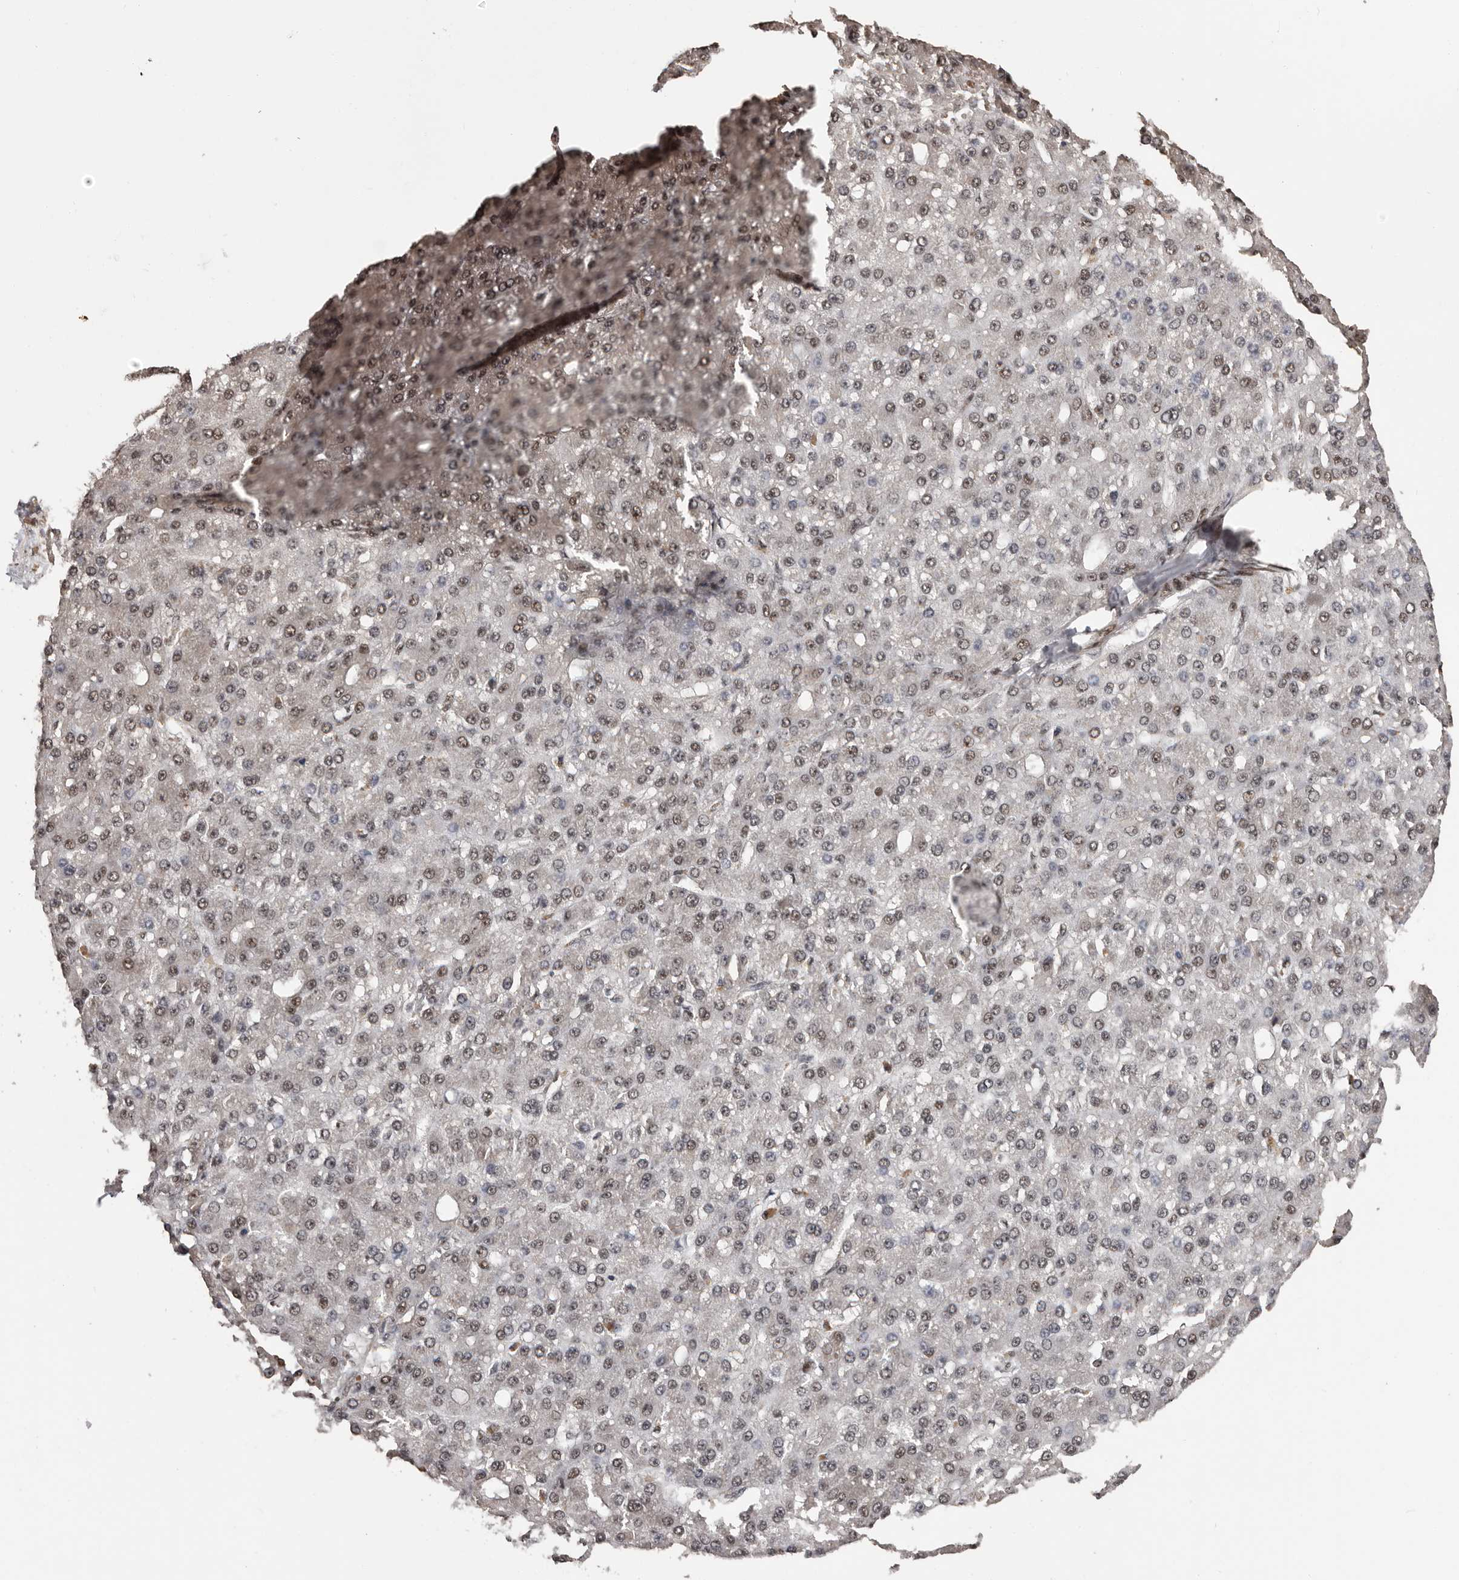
{"staining": {"intensity": "weak", "quantity": "<25%", "location": "nuclear"}, "tissue": "liver cancer", "cell_type": "Tumor cells", "image_type": "cancer", "snomed": [{"axis": "morphology", "description": "Carcinoma, Hepatocellular, NOS"}, {"axis": "topography", "description": "Liver"}], "caption": "Tumor cells show no significant protein positivity in liver cancer. Nuclei are stained in blue.", "gene": "VPS37A", "patient": {"sex": "male", "age": 67}}